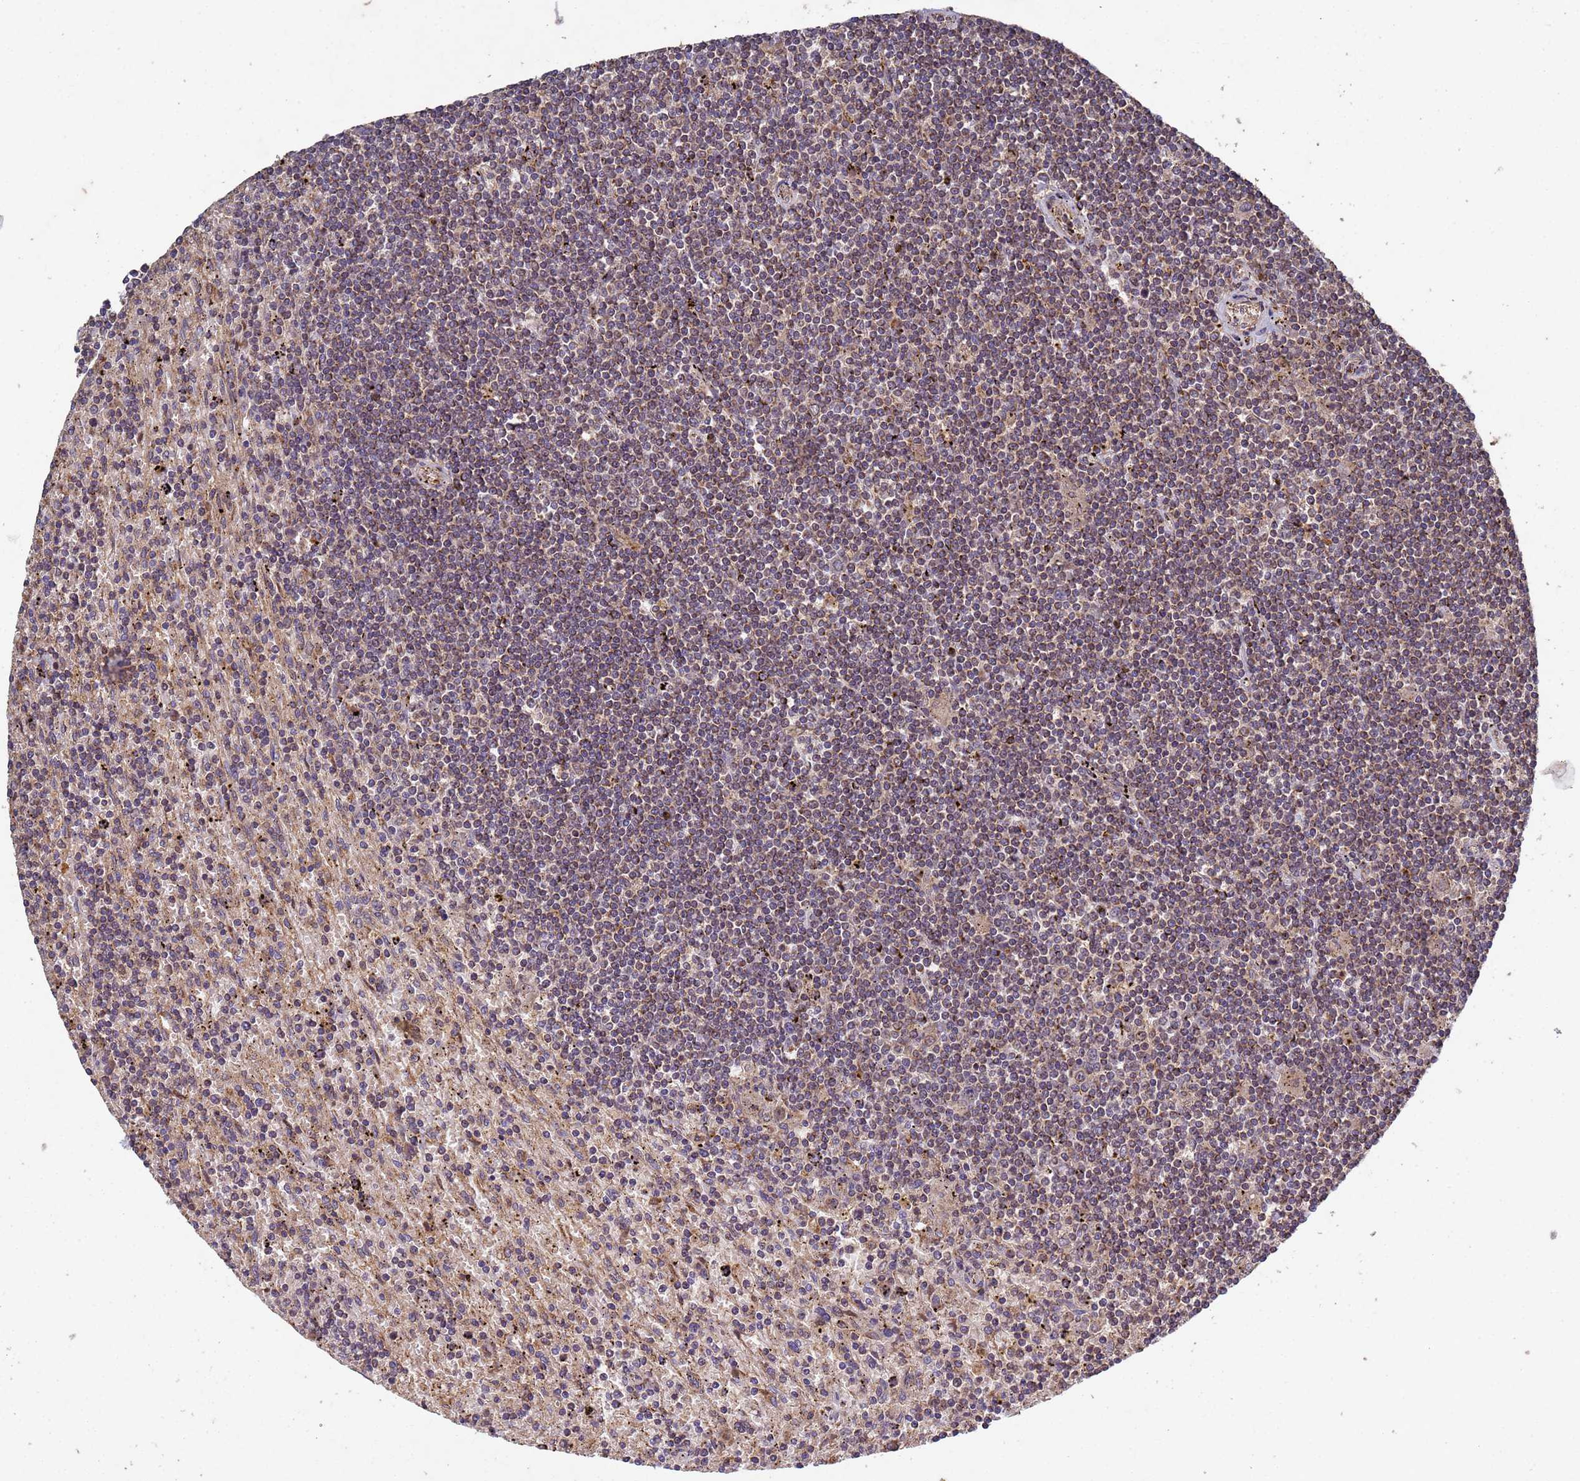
{"staining": {"intensity": "weak", "quantity": "<25%", "location": "cytoplasmic/membranous"}, "tissue": "lymphoma", "cell_type": "Tumor cells", "image_type": "cancer", "snomed": [{"axis": "morphology", "description": "Malignant lymphoma, non-Hodgkin's type, Low grade"}, {"axis": "topography", "description": "Spleen"}], "caption": "High power microscopy photomicrograph of an immunohistochemistry (IHC) photomicrograph of malignant lymphoma, non-Hodgkin's type (low-grade), revealing no significant positivity in tumor cells. (Stains: DAB (3,3'-diaminobenzidine) immunohistochemistry with hematoxylin counter stain, Microscopy: brightfield microscopy at high magnification).", "gene": "FASTKD1", "patient": {"sex": "male", "age": 76}}